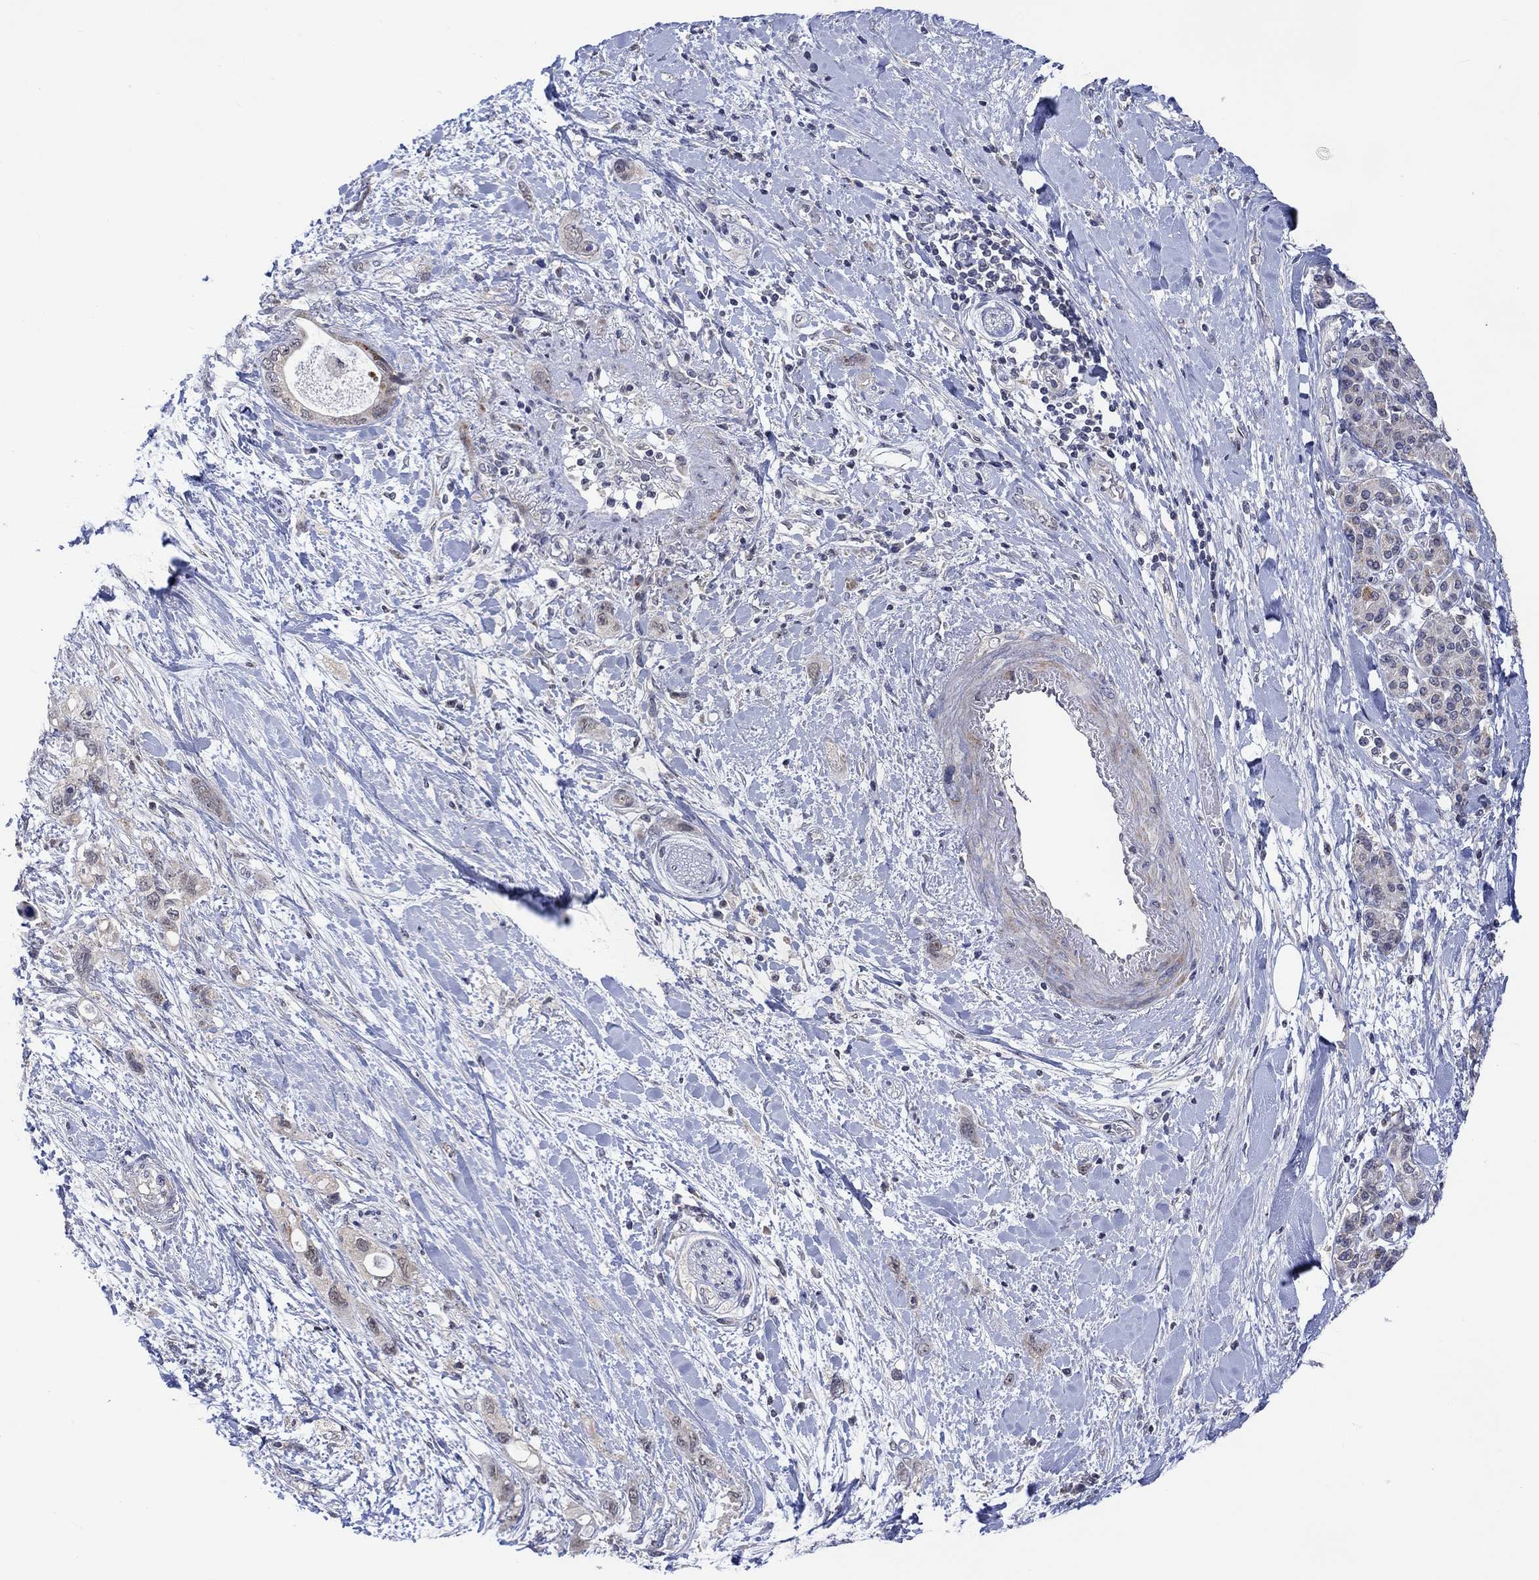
{"staining": {"intensity": "weak", "quantity": "25%-75%", "location": "cytoplasmic/membranous"}, "tissue": "pancreatic cancer", "cell_type": "Tumor cells", "image_type": "cancer", "snomed": [{"axis": "morphology", "description": "Adenocarcinoma, NOS"}, {"axis": "topography", "description": "Pancreas"}], "caption": "A brown stain labels weak cytoplasmic/membranous staining of a protein in pancreatic cancer tumor cells.", "gene": "SLC48A1", "patient": {"sex": "female", "age": 56}}